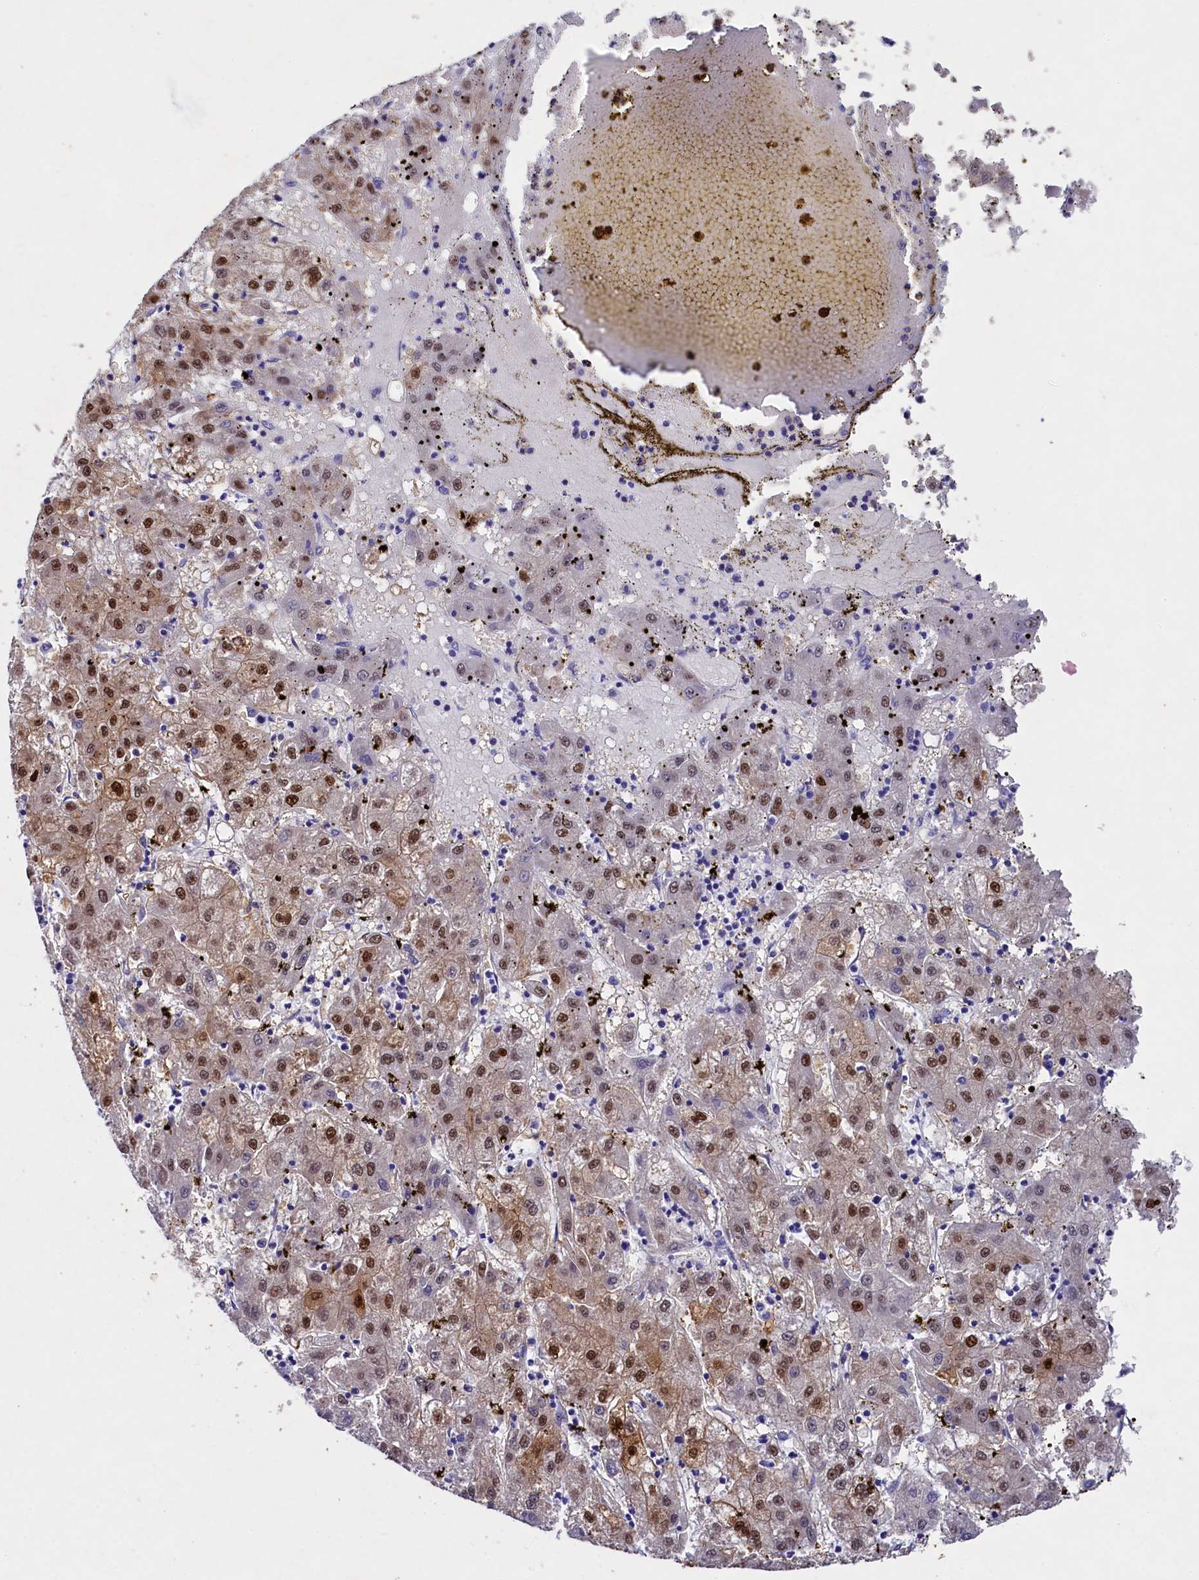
{"staining": {"intensity": "moderate", "quantity": ">75%", "location": "nuclear"}, "tissue": "liver cancer", "cell_type": "Tumor cells", "image_type": "cancer", "snomed": [{"axis": "morphology", "description": "Carcinoma, Hepatocellular, NOS"}, {"axis": "topography", "description": "Liver"}], "caption": "There is medium levels of moderate nuclear expression in tumor cells of liver hepatocellular carcinoma, as demonstrated by immunohistochemical staining (brown color).", "gene": "TGDS", "patient": {"sex": "male", "age": 72}}